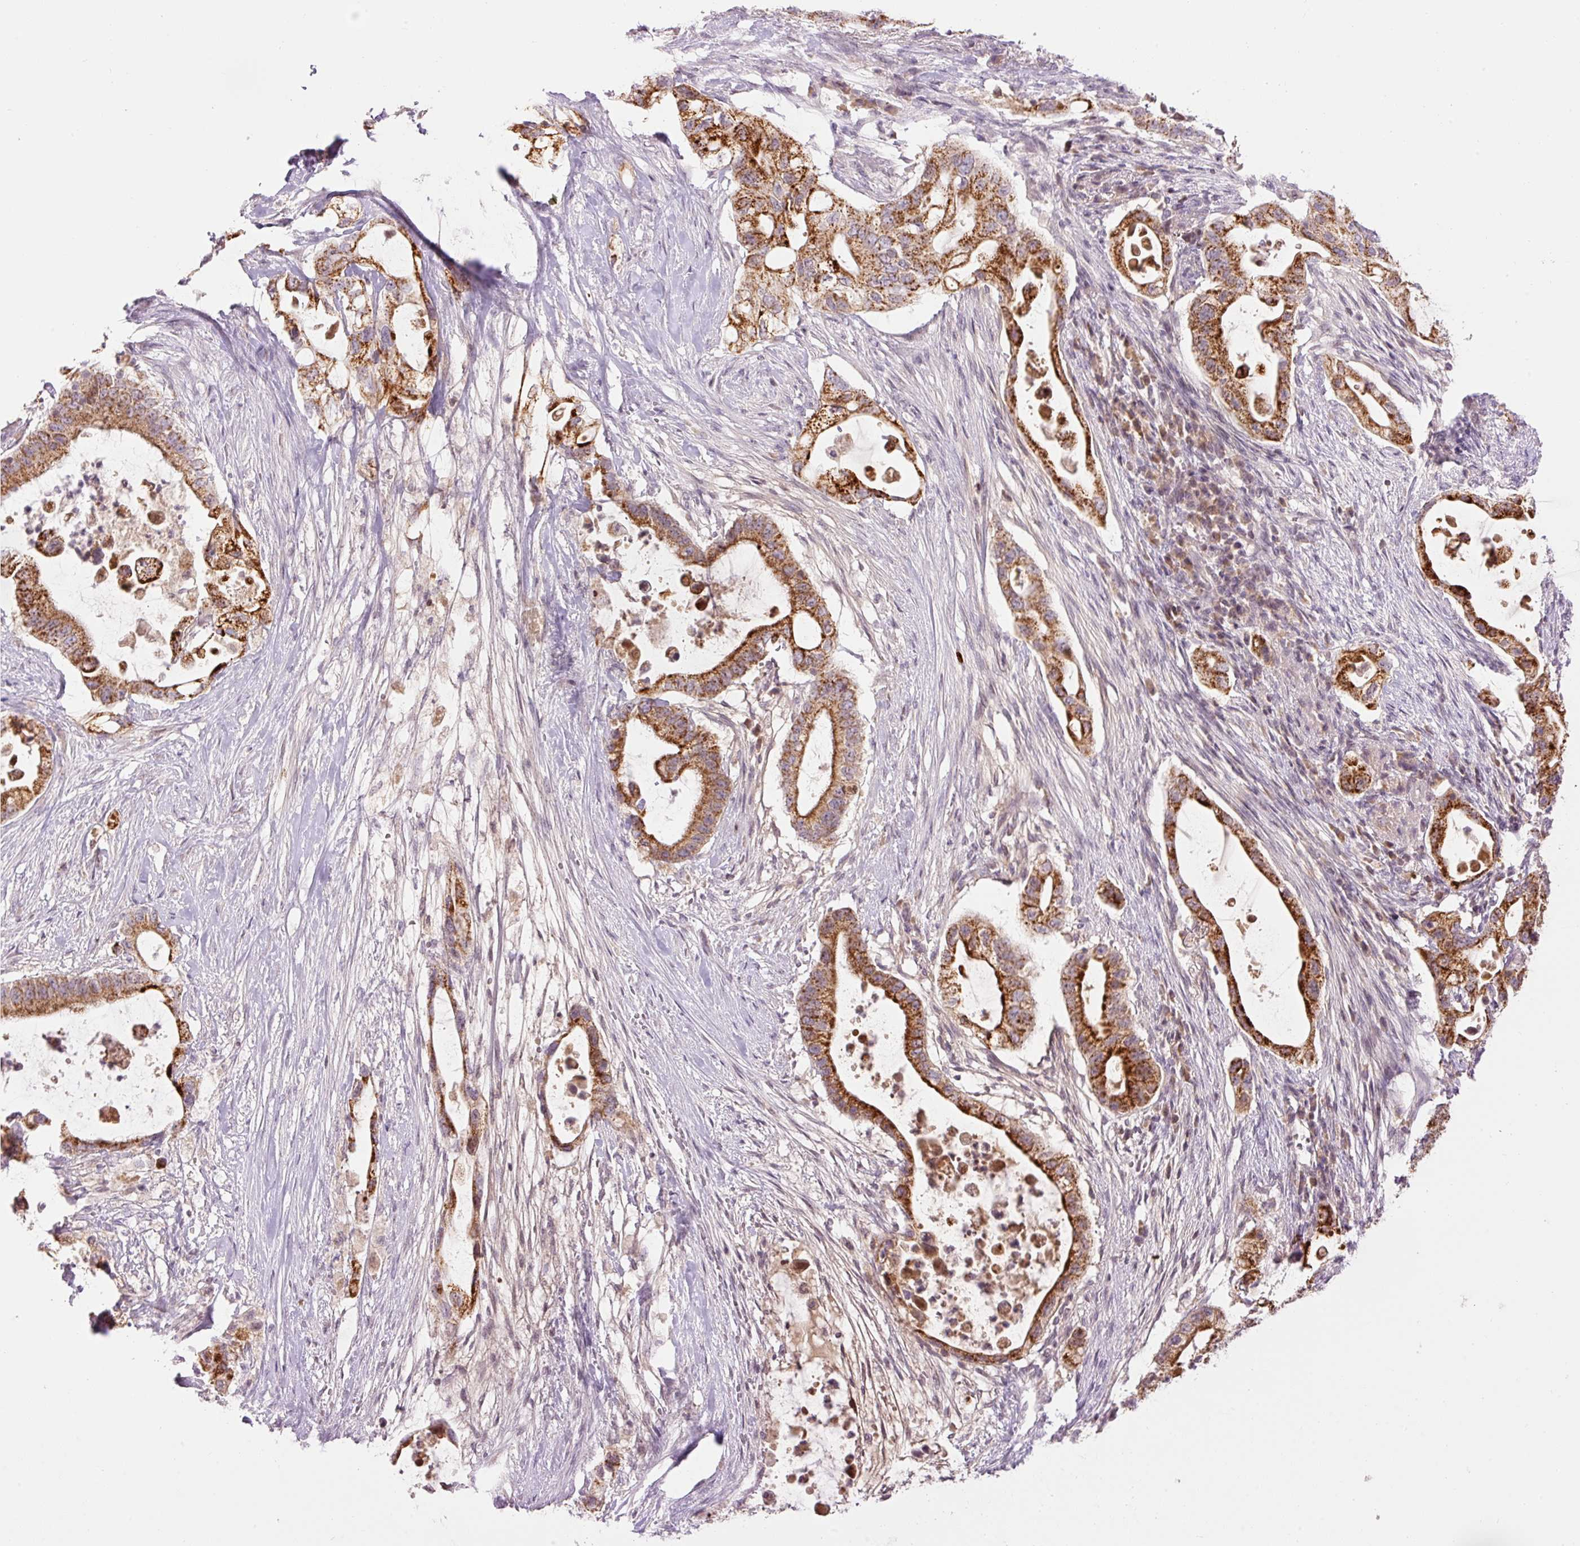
{"staining": {"intensity": "strong", "quantity": ">75%", "location": "cytoplasmic/membranous"}, "tissue": "pancreatic cancer", "cell_type": "Tumor cells", "image_type": "cancer", "snomed": [{"axis": "morphology", "description": "Adenocarcinoma, NOS"}, {"axis": "topography", "description": "Pancreas"}], "caption": "A high amount of strong cytoplasmic/membranous expression is present in approximately >75% of tumor cells in adenocarcinoma (pancreatic) tissue.", "gene": "ABHD11", "patient": {"sex": "female", "age": 72}}